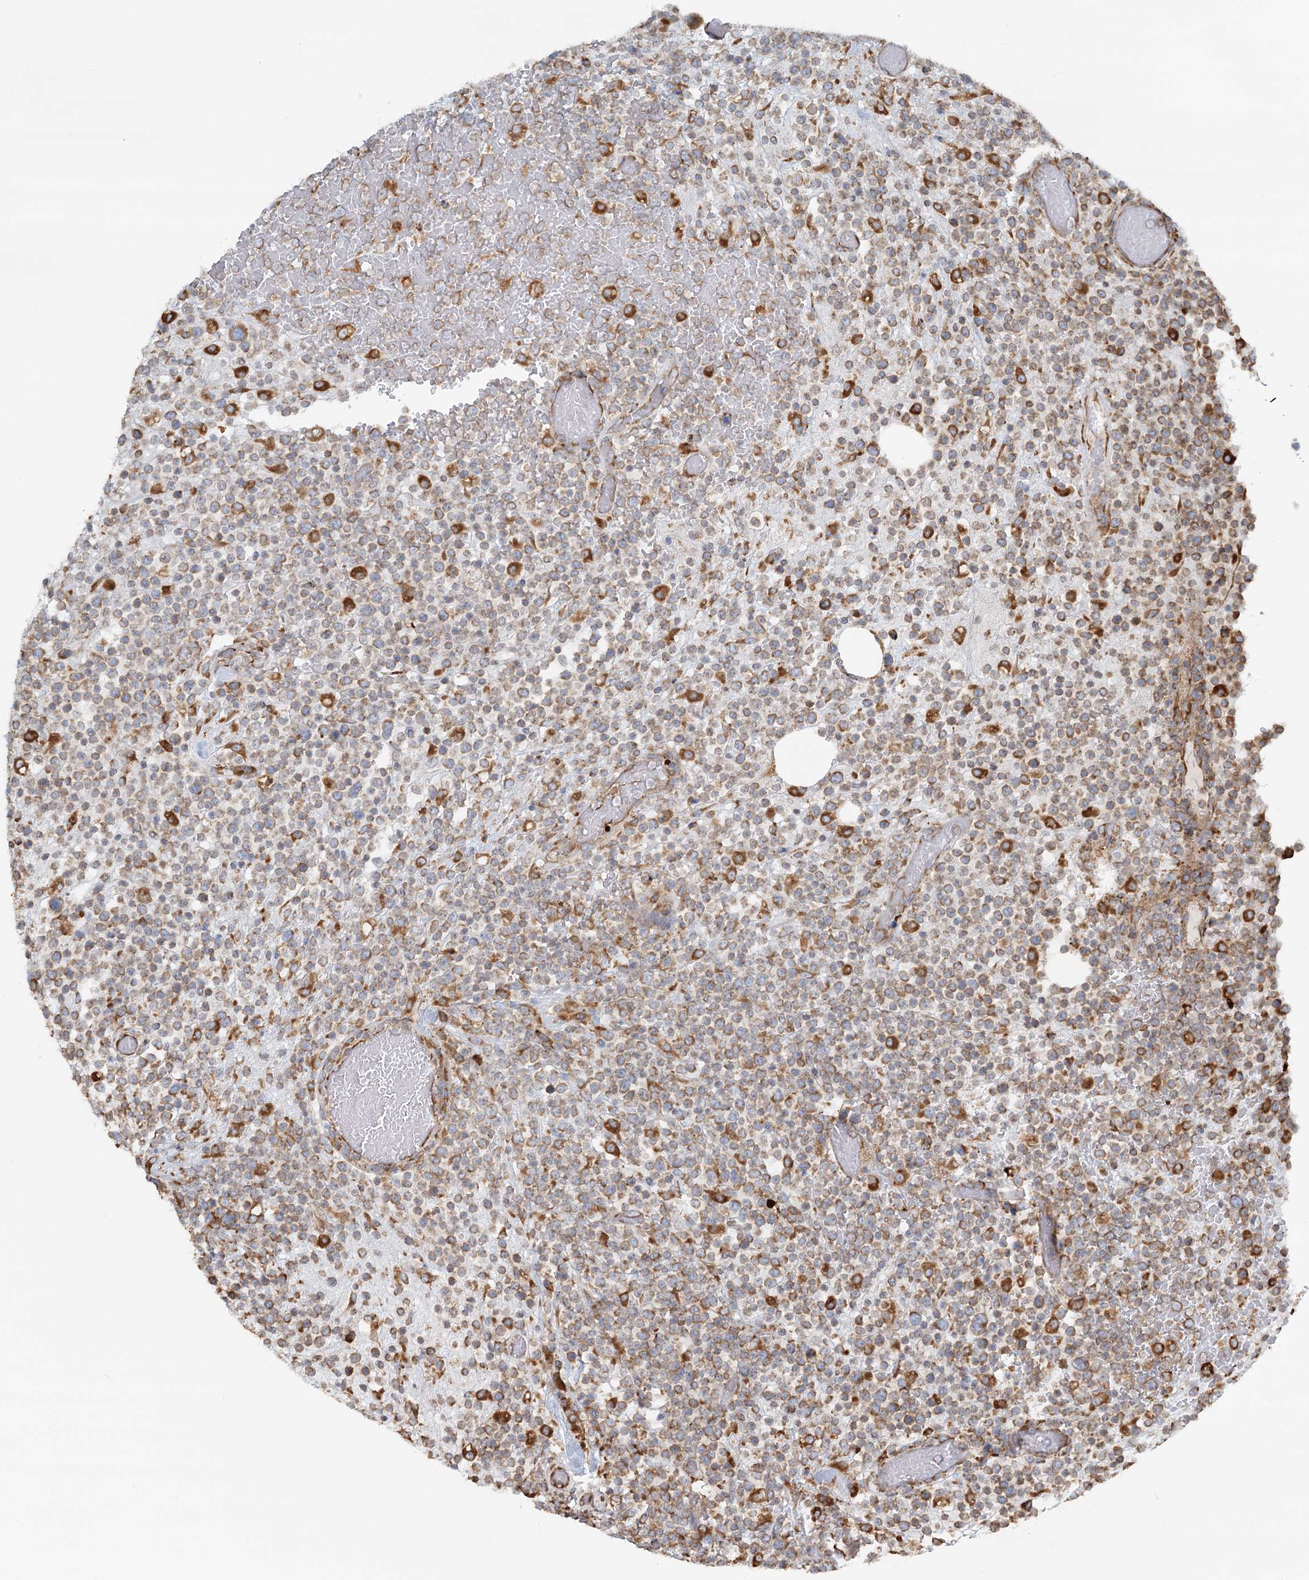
{"staining": {"intensity": "moderate", "quantity": "25%-75%", "location": "cytoplasmic/membranous"}, "tissue": "lymphoma", "cell_type": "Tumor cells", "image_type": "cancer", "snomed": [{"axis": "morphology", "description": "Malignant lymphoma, non-Hodgkin's type, High grade"}, {"axis": "topography", "description": "Colon"}], "caption": "Malignant lymphoma, non-Hodgkin's type (high-grade) stained with a brown dye exhibits moderate cytoplasmic/membranous positive expression in approximately 25%-75% of tumor cells.", "gene": "TAS1R1", "patient": {"sex": "female", "age": 53}}